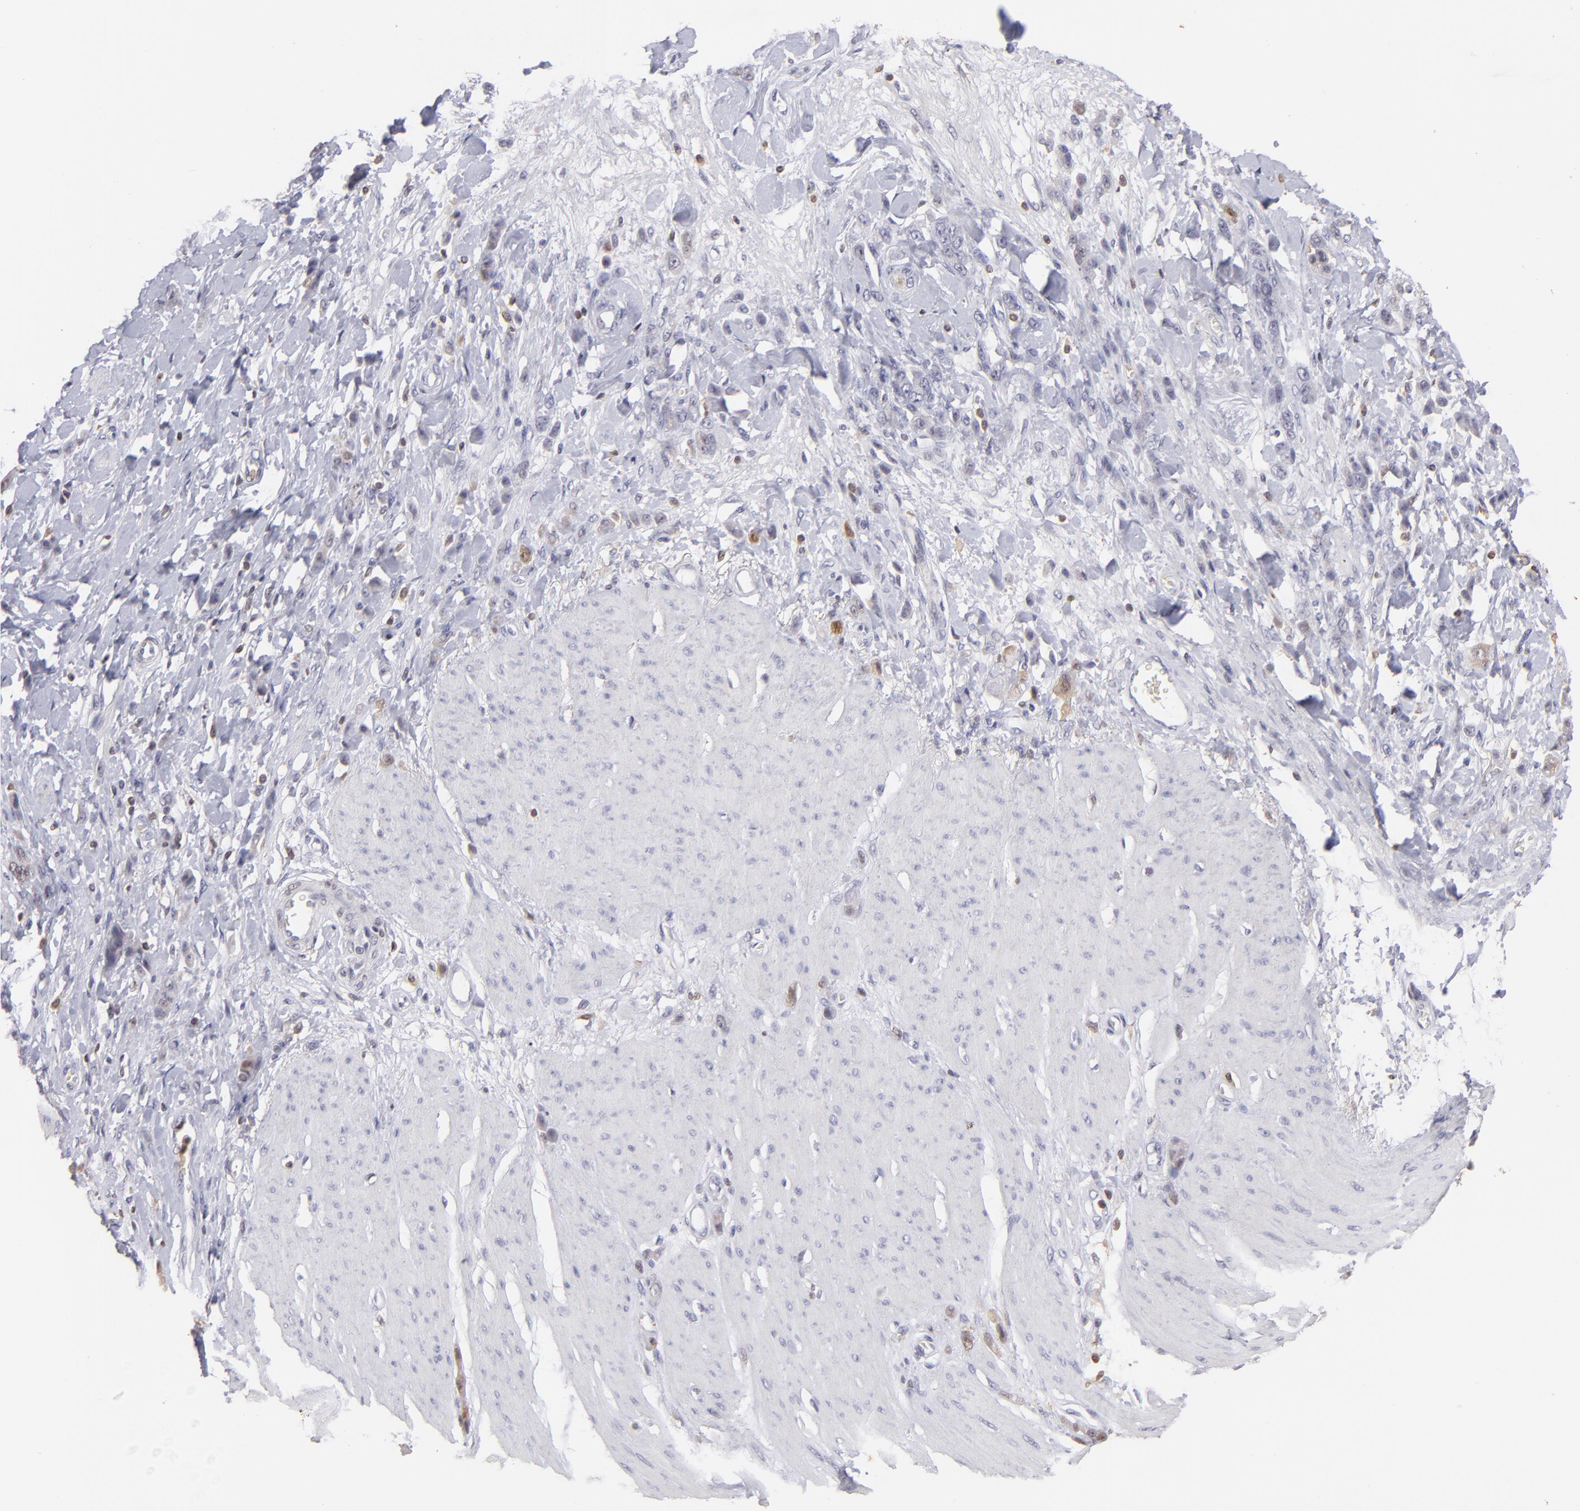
{"staining": {"intensity": "negative", "quantity": "none", "location": "none"}, "tissue": "stomach cancer", "cell_type": "Tumor cells", "image_type": "cancer", "snomed": [{"axis": "morphology", "description": "Normal tissue, NOS"}, {"axis": "morphology", "description": "Adenocarcinoma, NOS"}, {"axis": "topography", "description": "Stomach"}], "caption": "There is no significant staining in tumor cells of stomach adenocarcinoma.", "gene": "S100A2", "patient": {"sex": "male", "age": 82}}